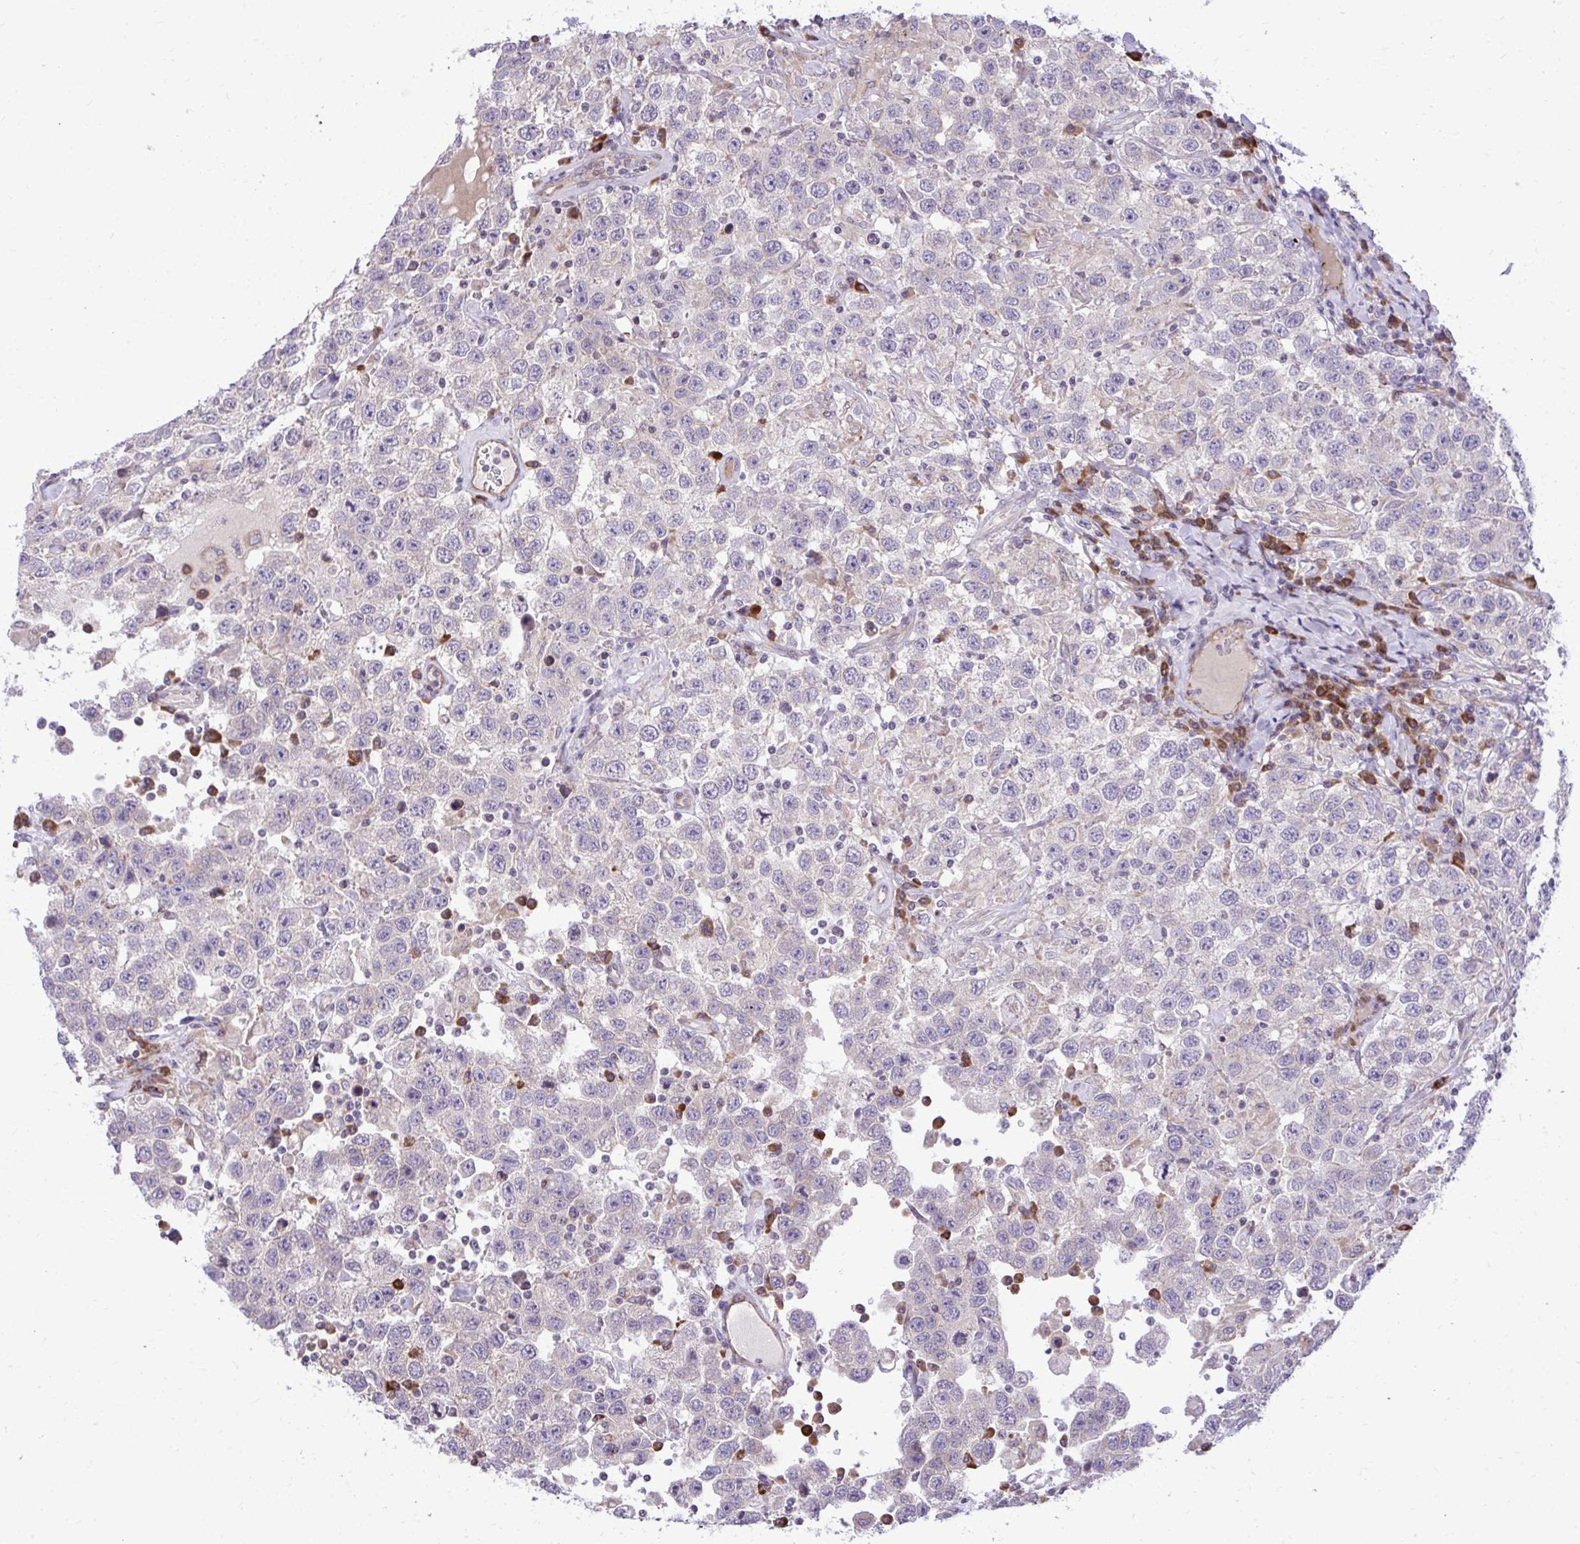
{"staining": {"intensity": "negative", "quantity": "none", "location": "none"}, "tissue": "testis cancer", "cell_type": "Tumor cells", "image_type": "cancer", "snomed": [{"axis": "morphology", "description": "Seminoma, NOS"}, {"axis": "topography", "description": "Testis"}], "caption": "IHC micrograph of neoplastic tissue: testis seminoma stained with DAB reveals no significant protein staining in tumor cells.", "gene": "METTL9", "patient": {"sex": "male", "age": 41}}